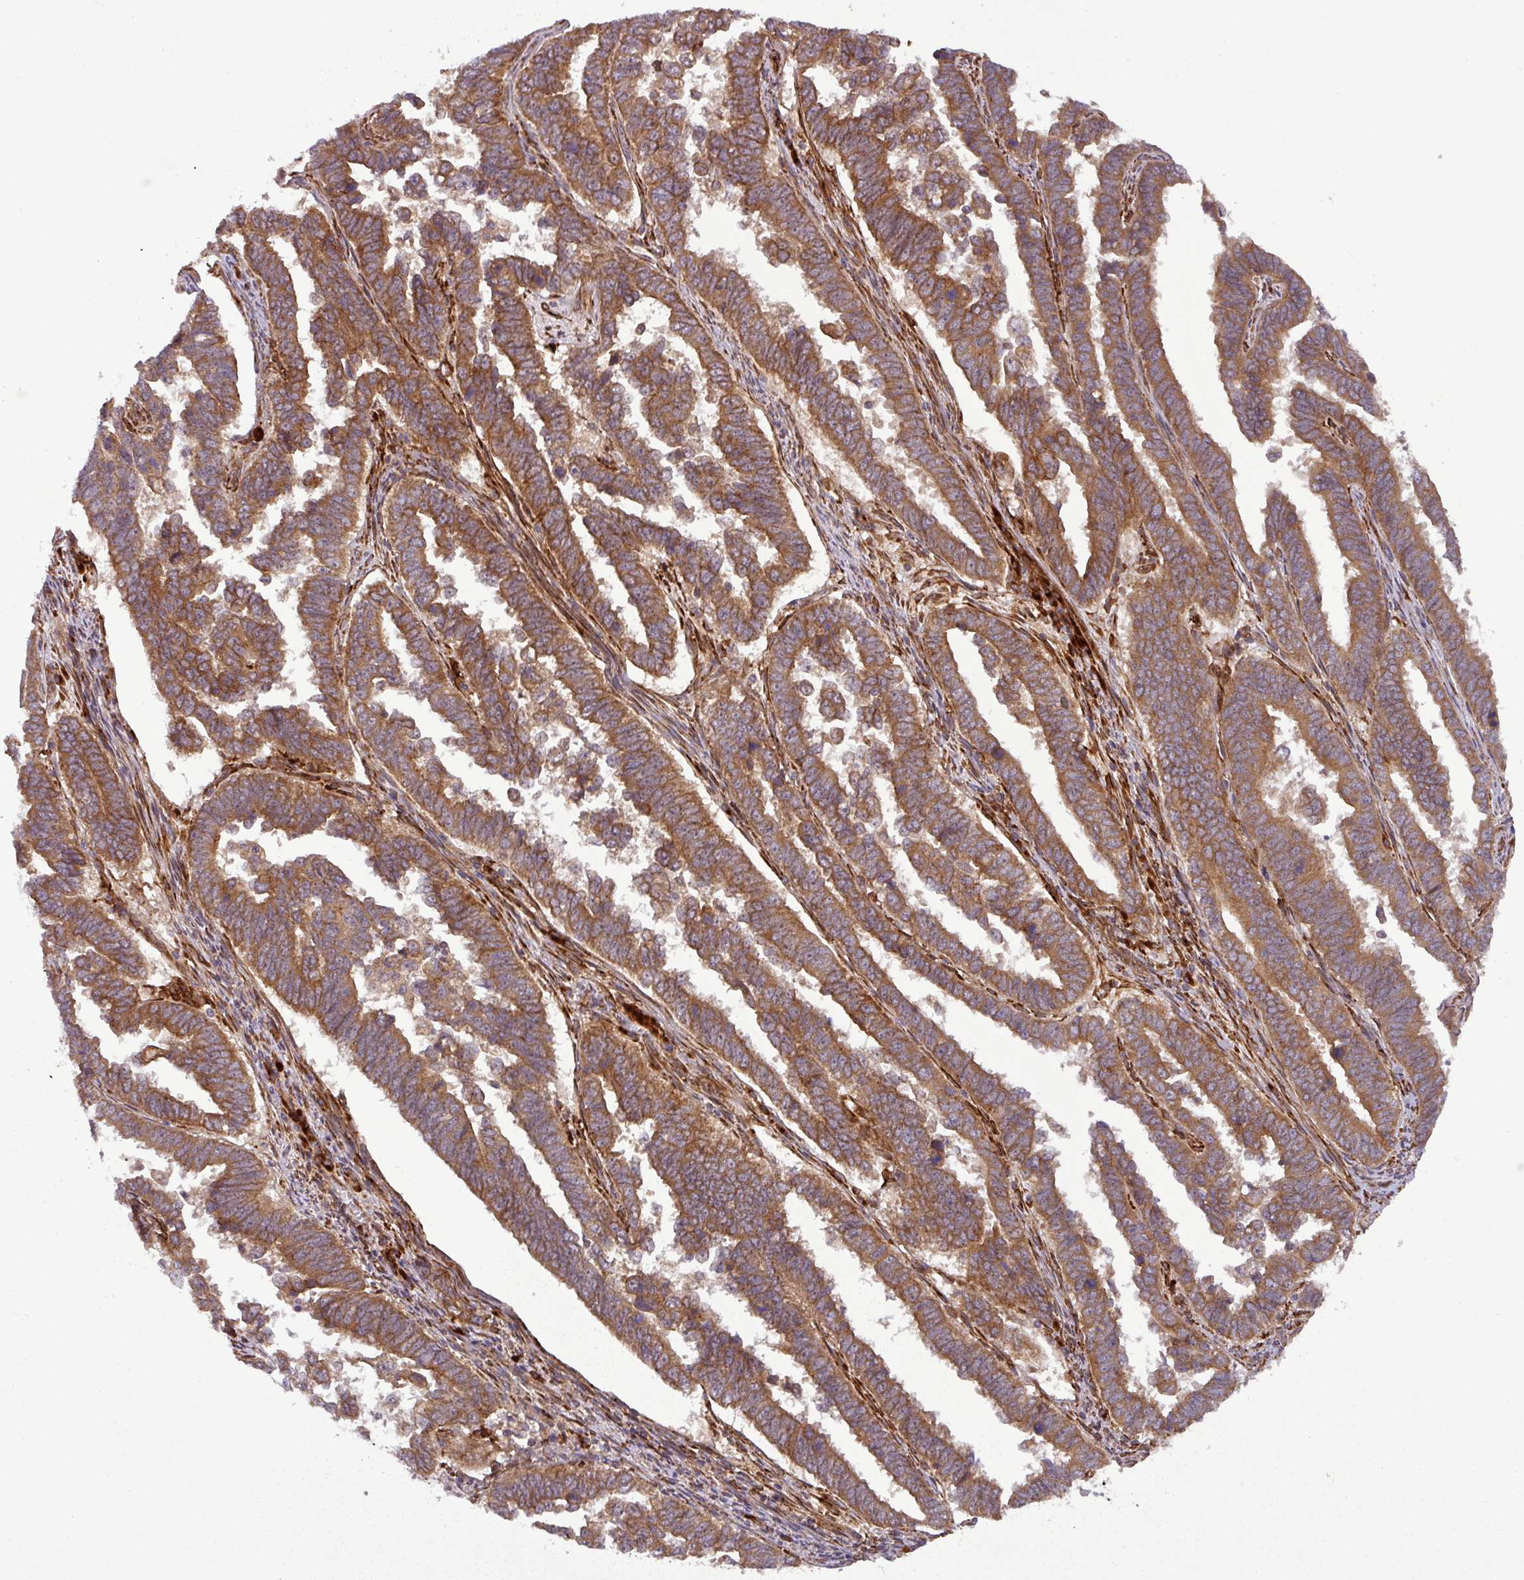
{"staining": {"intensity": "strong", "quantity": ">75%", "location": "cytoplasmic/membranous"}, "tissue": "endometrial cancer", "cell_type": "Tumor cells", "image_type": "cancer", "snomed": [{"axis": "morphology", "description": "Adenocarcinoma, NOS"}, {"axis": "topography", "description": "Endometrium"}], "caption": "Endometrial cancer stained with a protein marker displays strong staining in tumor cells.", "gene": "ART1", "patient": {"sex": "female", "age": 75}}